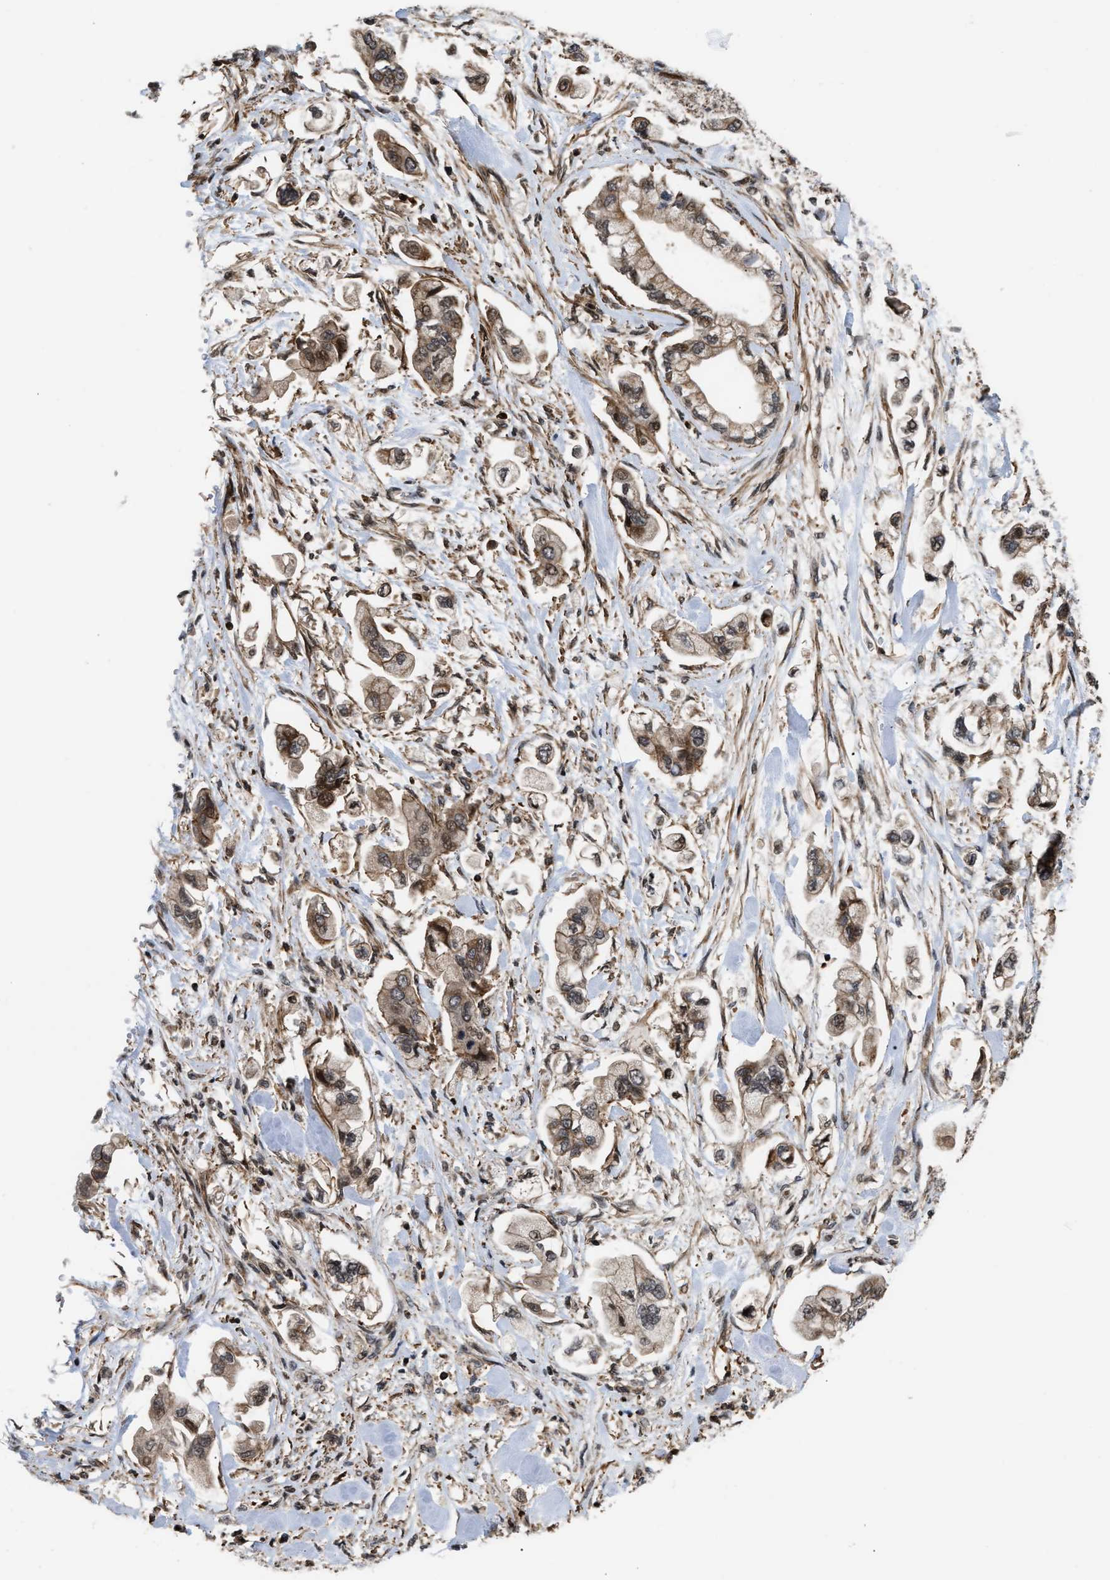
{"staining": {"intensity": "weak", "quantity": ">75%", "location": "cytoplasmic/membranous,nuclear"}, "tissue": "stomach cancer", "cell_type": "Tumor cells", "image_type": "cancer", "snomed": [{"axis": "morphology", "description": "Adenocarcinoma, NOS"}, {"axis": "topography", "description": "Stomach"}], "caption": "A histopathology image showing weak cytoplasmic/membranous and nuclear positivity in about >75% of tumor cells in stomach cancer, as visualized by brown immunohistochemical staining.", "gene": "STAU2", "patient": {"sex": "male", "age": 62}}